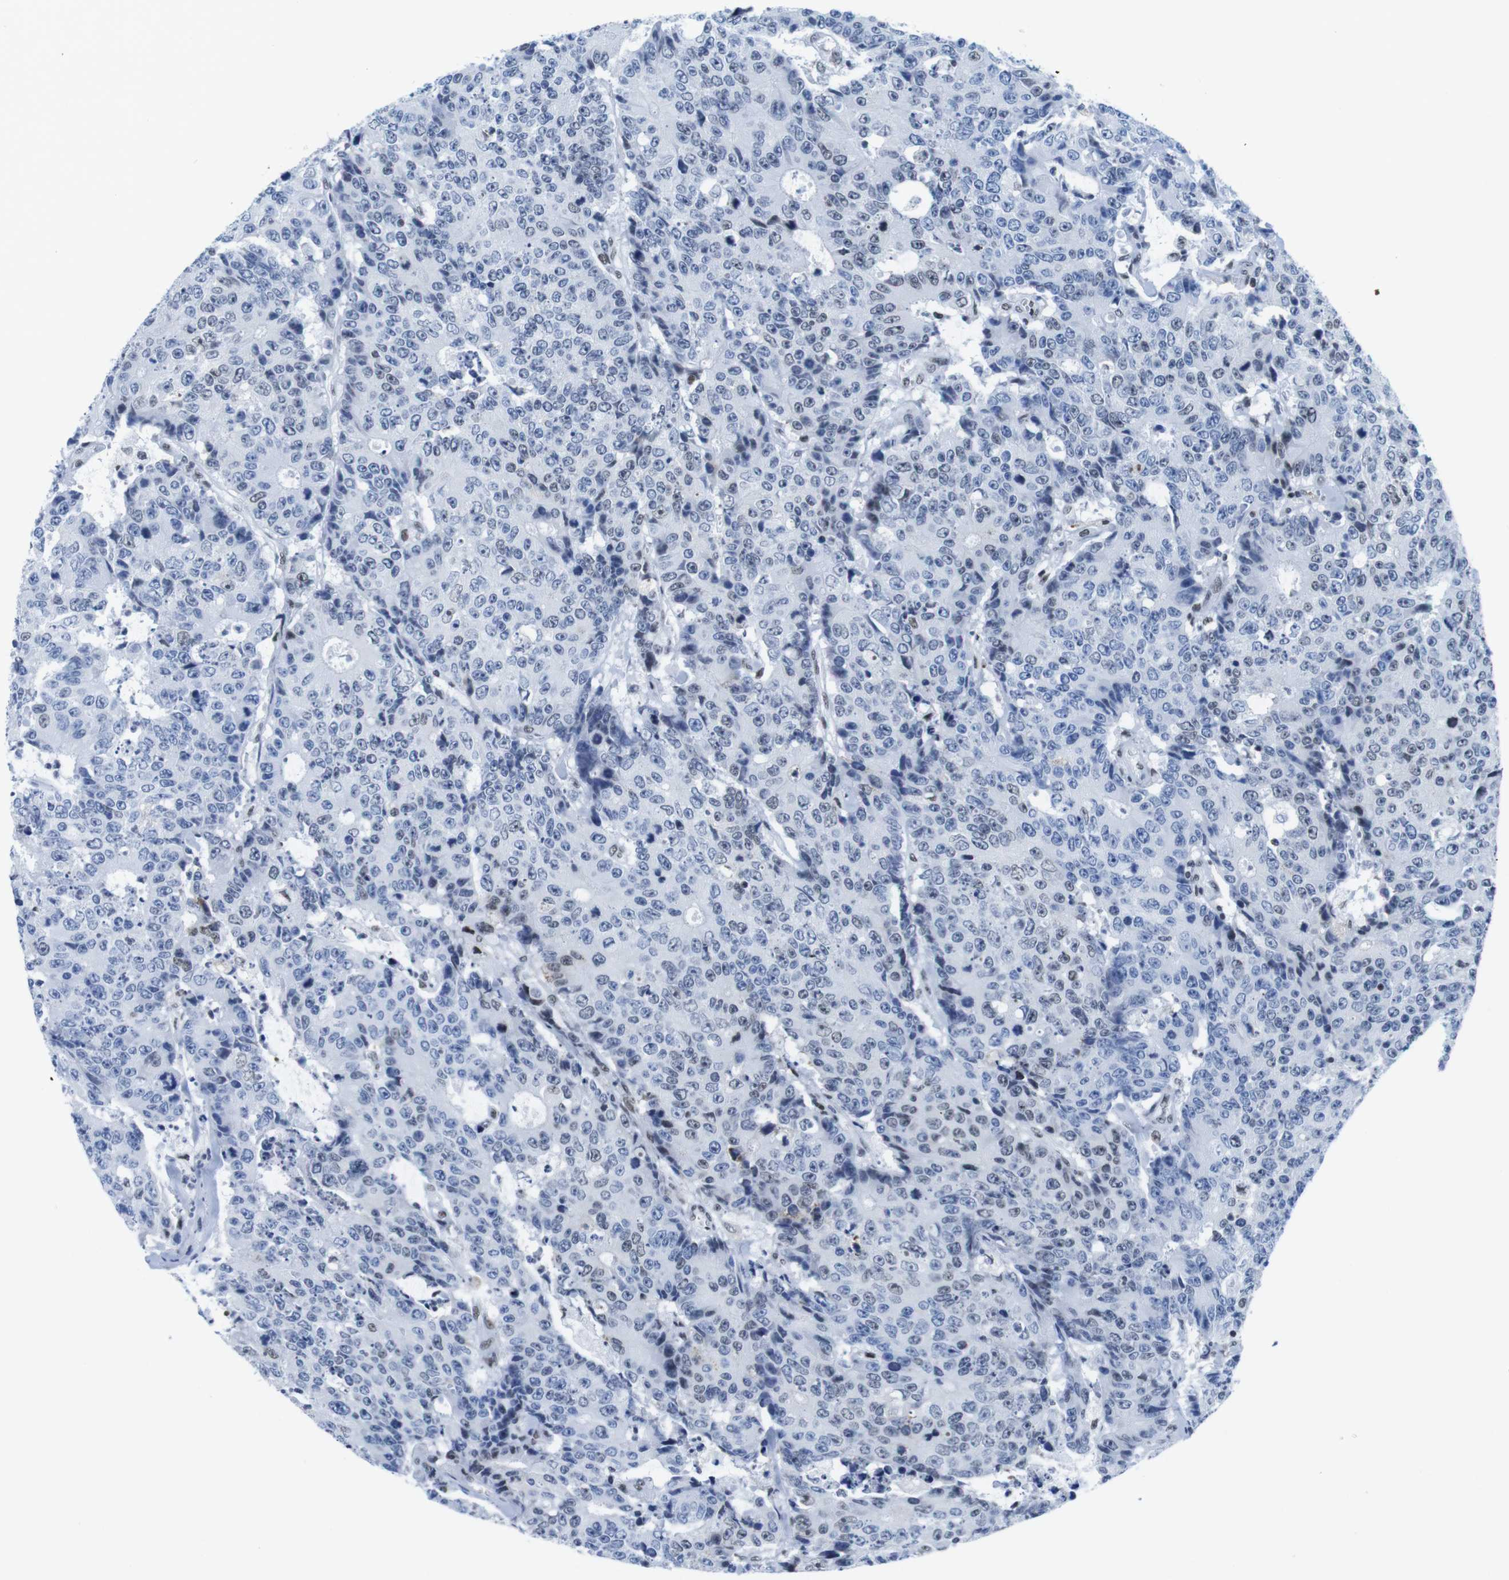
{"staining": {"intensity": "moderate", "quantity": "<25%", "location": "nuclear"}, "tissue": "colorectal cancer", "cell_type": "Tumor cells", "image_type": "cancer", "snomed": [{"axis": "morphology", "description": "Adenocarcinoma, NOS"}, {"axis": "topography", "description": "Colon"}], "caption": "A low amount of moderate nuclear positivity is seen in about <25% of tumor cells in colorectal cancer (adenocarcinoma) tissue. Nuclei are stained in blue.", "gene": "IFI16", "patient": {"sex": "female", "age": 86}}